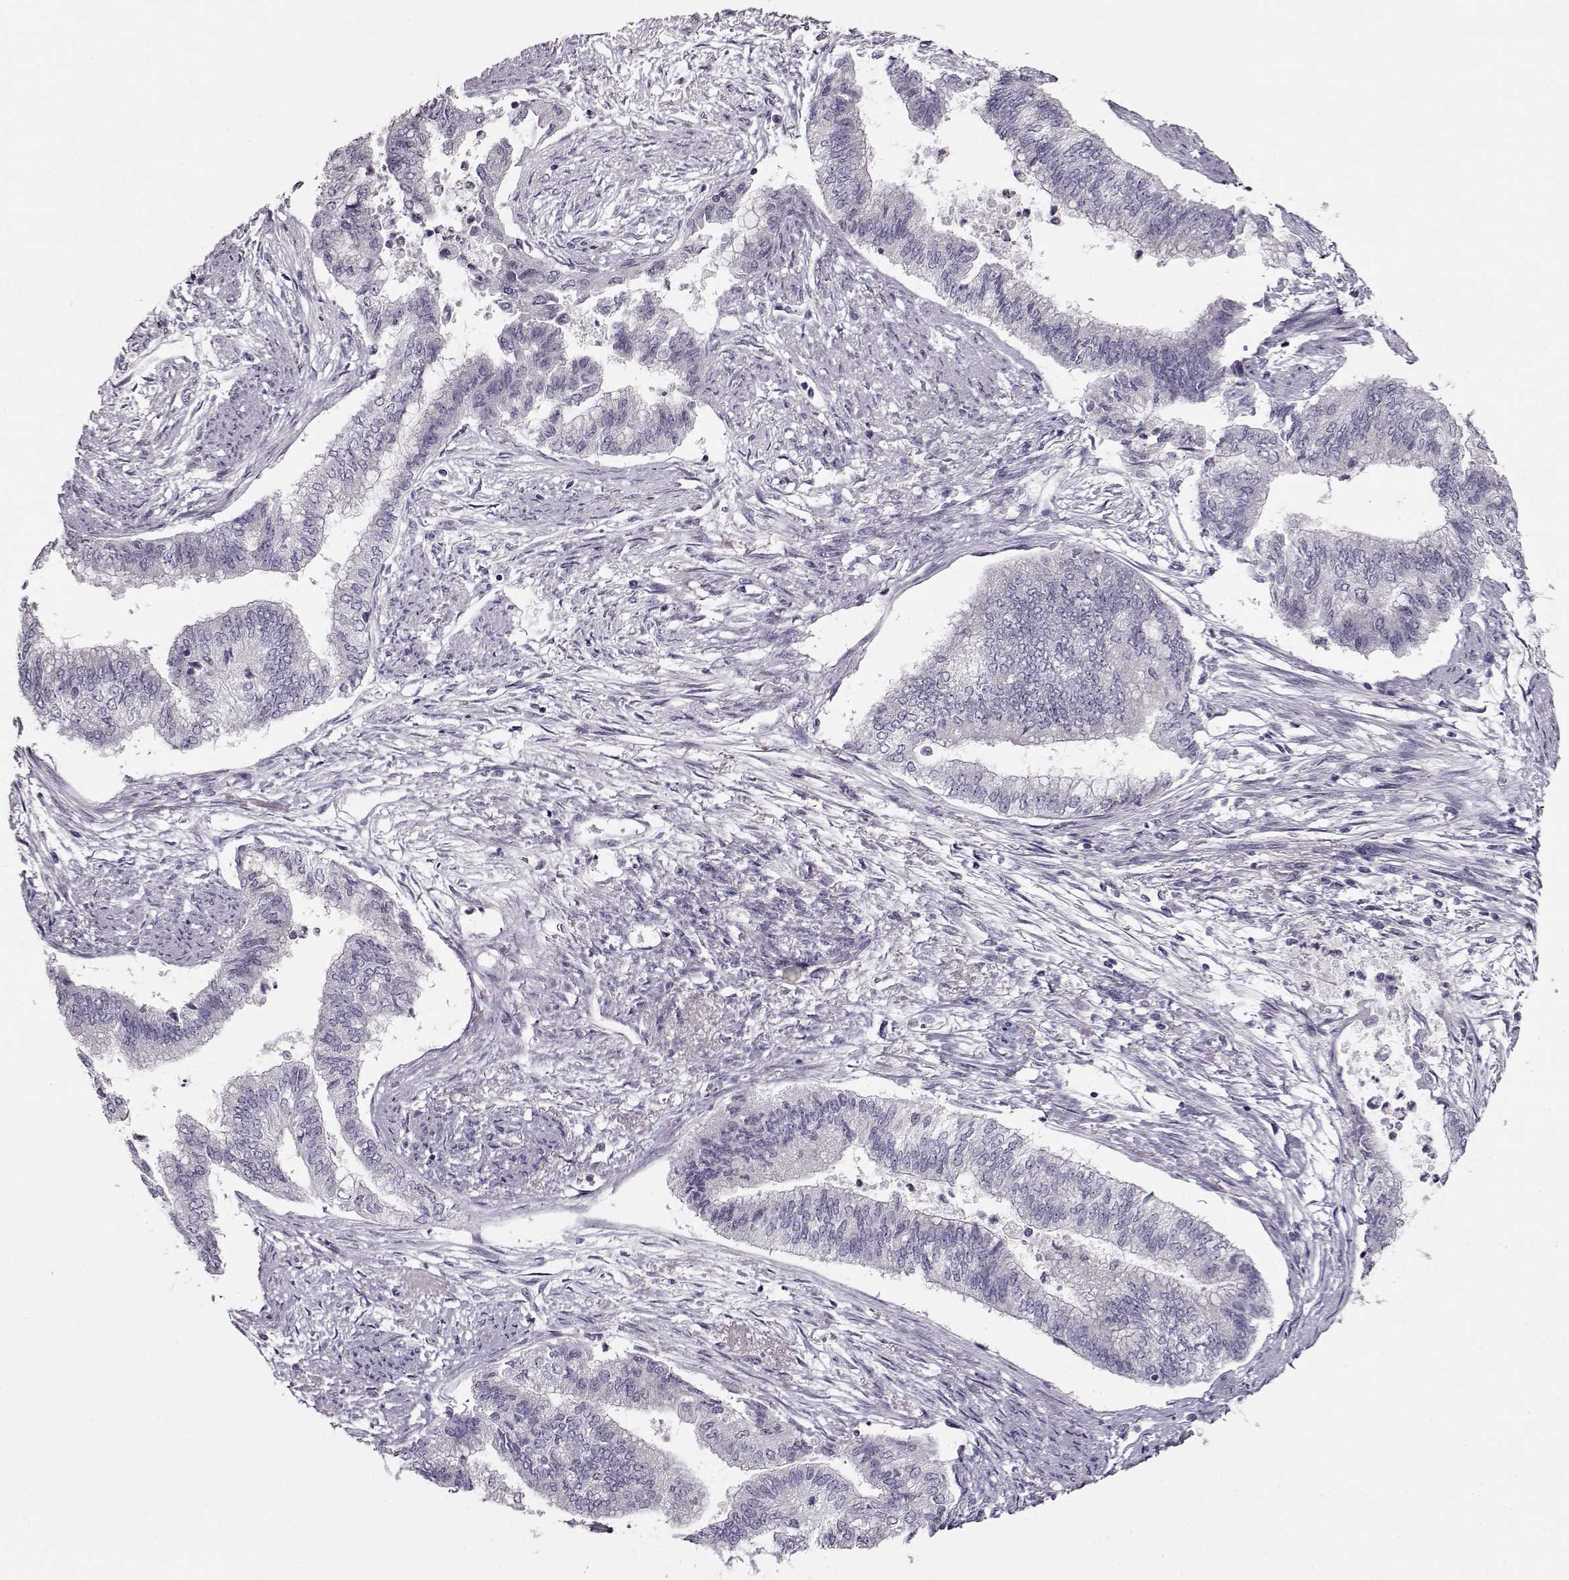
{"staining": {"intensity": "negative", "quantity": "none", "location": "none"}, "tissue": "endometrial cancer", "cell_type": "Tumor cells", "image_type": "cancer", "snomed": [{"axis": "morphology", "description": "Adenocarcinoma, NOS"}, {"axis": "topography", "description": "Endometrium"}], "caption": "DAB immunohistochemical staining of human endometrial cancer demonstrates no significant staining in tumor cells. (DAB (3,3'-diaminobenzidine) immunohistochemistry (IHC) visualized using brightfield microscopy, high magnification).", "gene": "RP1L1", "patient": {"sex": "female", "age": 65}}